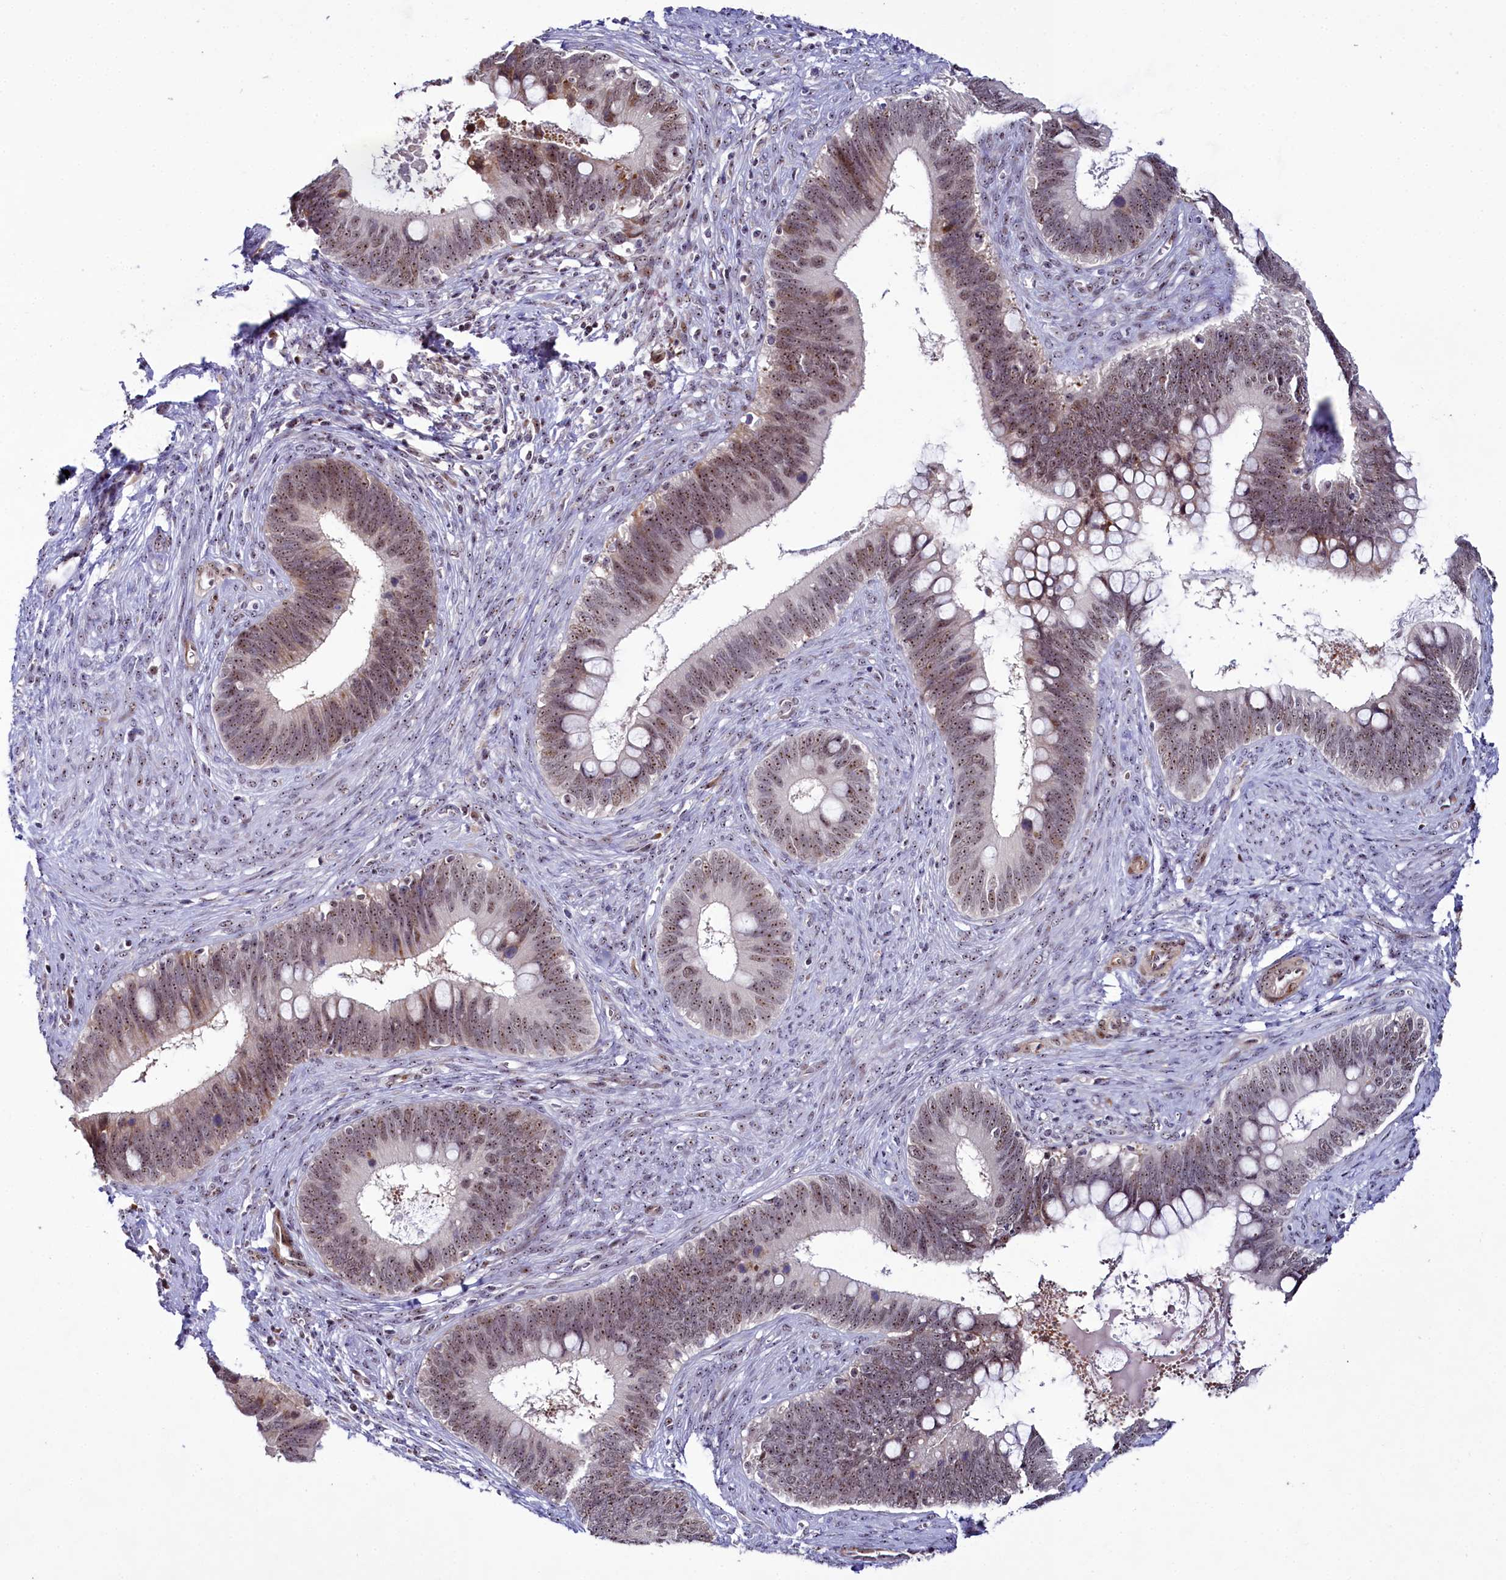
{"staining": {"intensity": "moderate", "quantity": ">75%", "location": "nuclear"}, "tissue": "cervical cancer", "cell_type": "Tumor cells", "image_type": "cancer", "snomed": [{"axis": "morphology", "description": "Adenocarcinoma, NOS"}, {"axis": "topography", "description": "Cervix"}], "caption": "The image displays a brown stain indicating the presence of a protein in the nuclear of tumor cells in adenocarcinoma (cervical).", "gene": "TCOF1", "patient": {"sex": "female", "age": 42}}